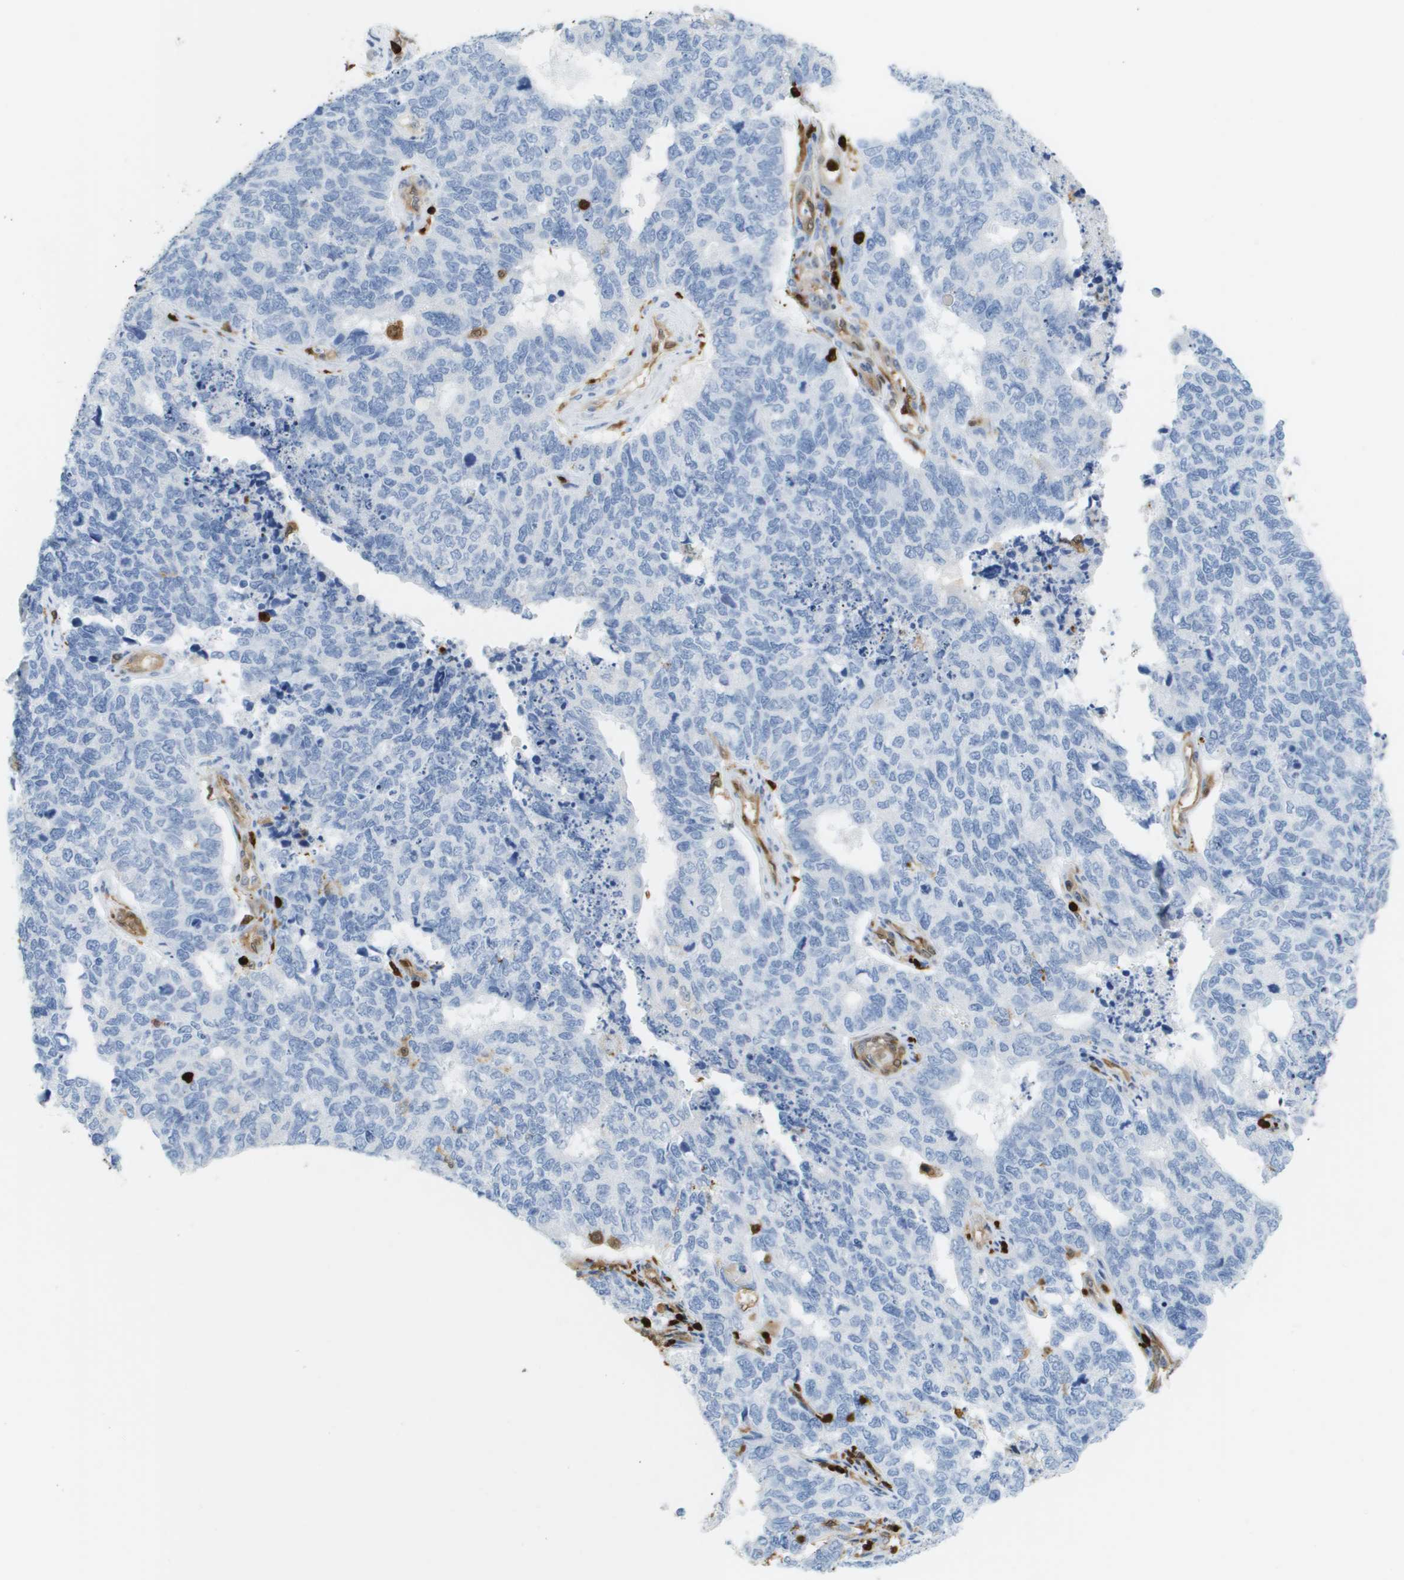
{"staining": {"intensity": "negative", "quantity": "none", "location": "none"}, "tissue": "cervical cancer", "cell_type": "Tumor cells", "image_type": "cancer", "snomed": [{"axis": "morphology", "description": "Squamous cell carcinoma, NOS"}, {"axis": "topography", "description": "Cervix"}], "caption": "Cervical cancer (squamous cell carcinoma) stained for a protein using immunohistochemistry shows no expression tumor cells.", "gene": "DOCK5", "patient": {"sex": "female", "age": 63}}